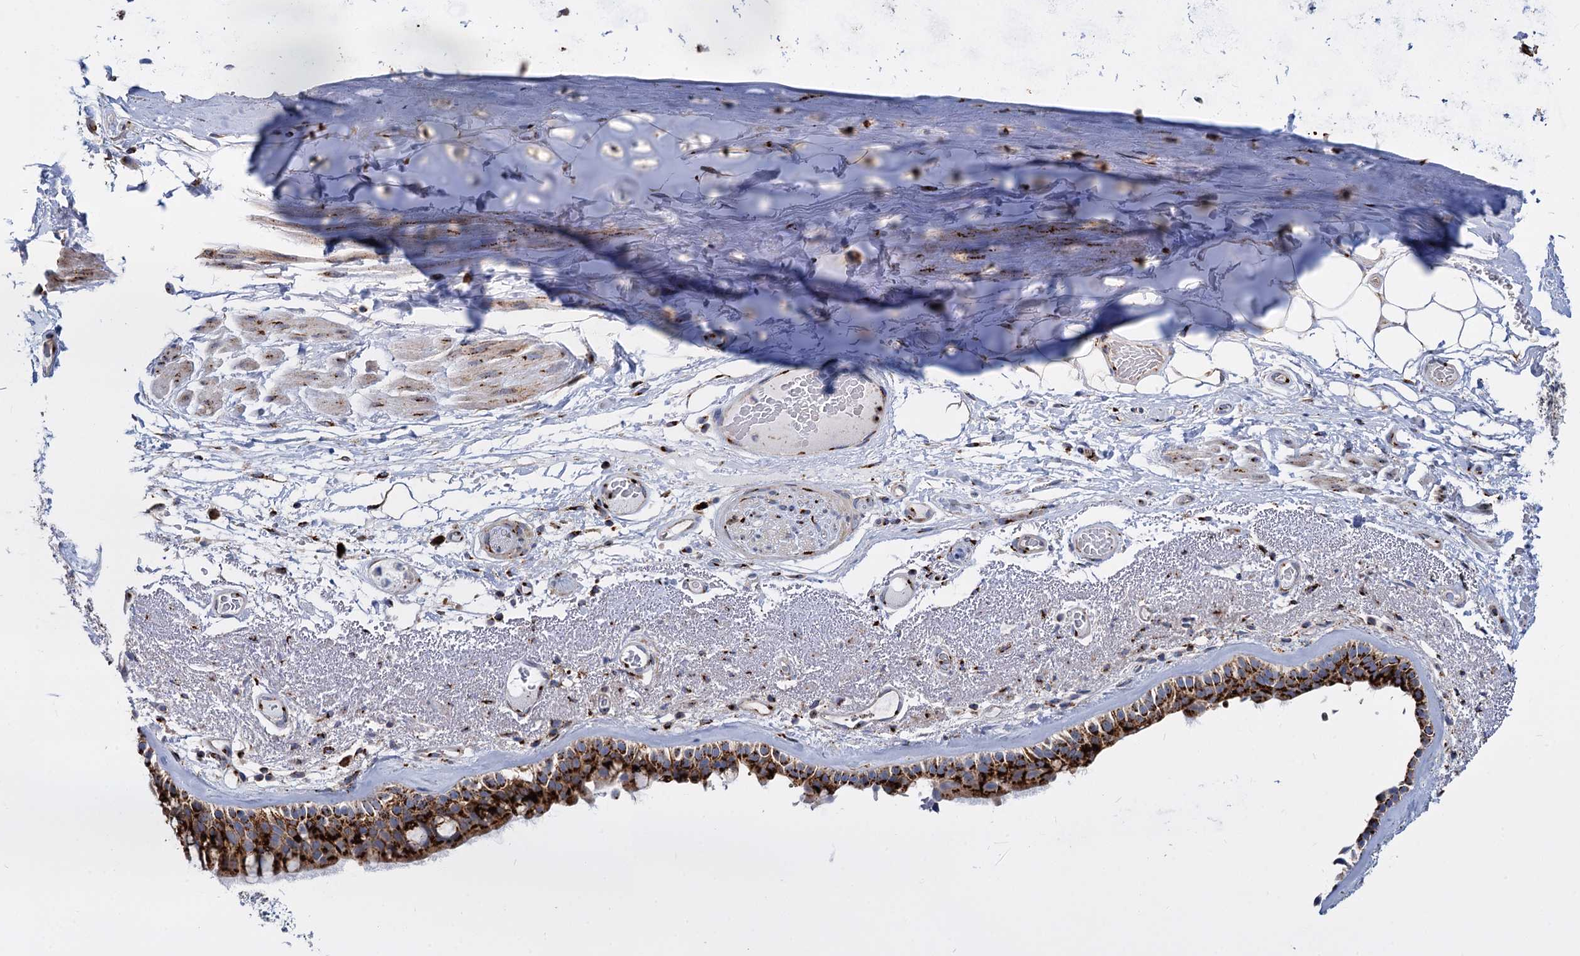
{"staining": {"intensity": "strong", "quantity": ">75%", "location": "cytoplasmic/membranous"}, "tissue": "bronchus", "cell_type": "Respiratory epithelial cells", "image_type": "normal", "snomed": [{"axis": "morphology", "description": "Normal tissue, NOS"}, {"axis": "morphology", "description": "Squamous cell carcinoma, NOS"}, {"axis": "topography", "description": "Lymph node"}, {"axis": "topography", "description": "Bronchus"}, {"axis": "topography", "description": "Lung"}], "caption": "Normal bronchus reveals strong cytoplasmic/membranous positivity in about >75% of respiratory epithelial cells.", "gene": "SUPT20H", "patient": {"sex": "male", "age": 66}}